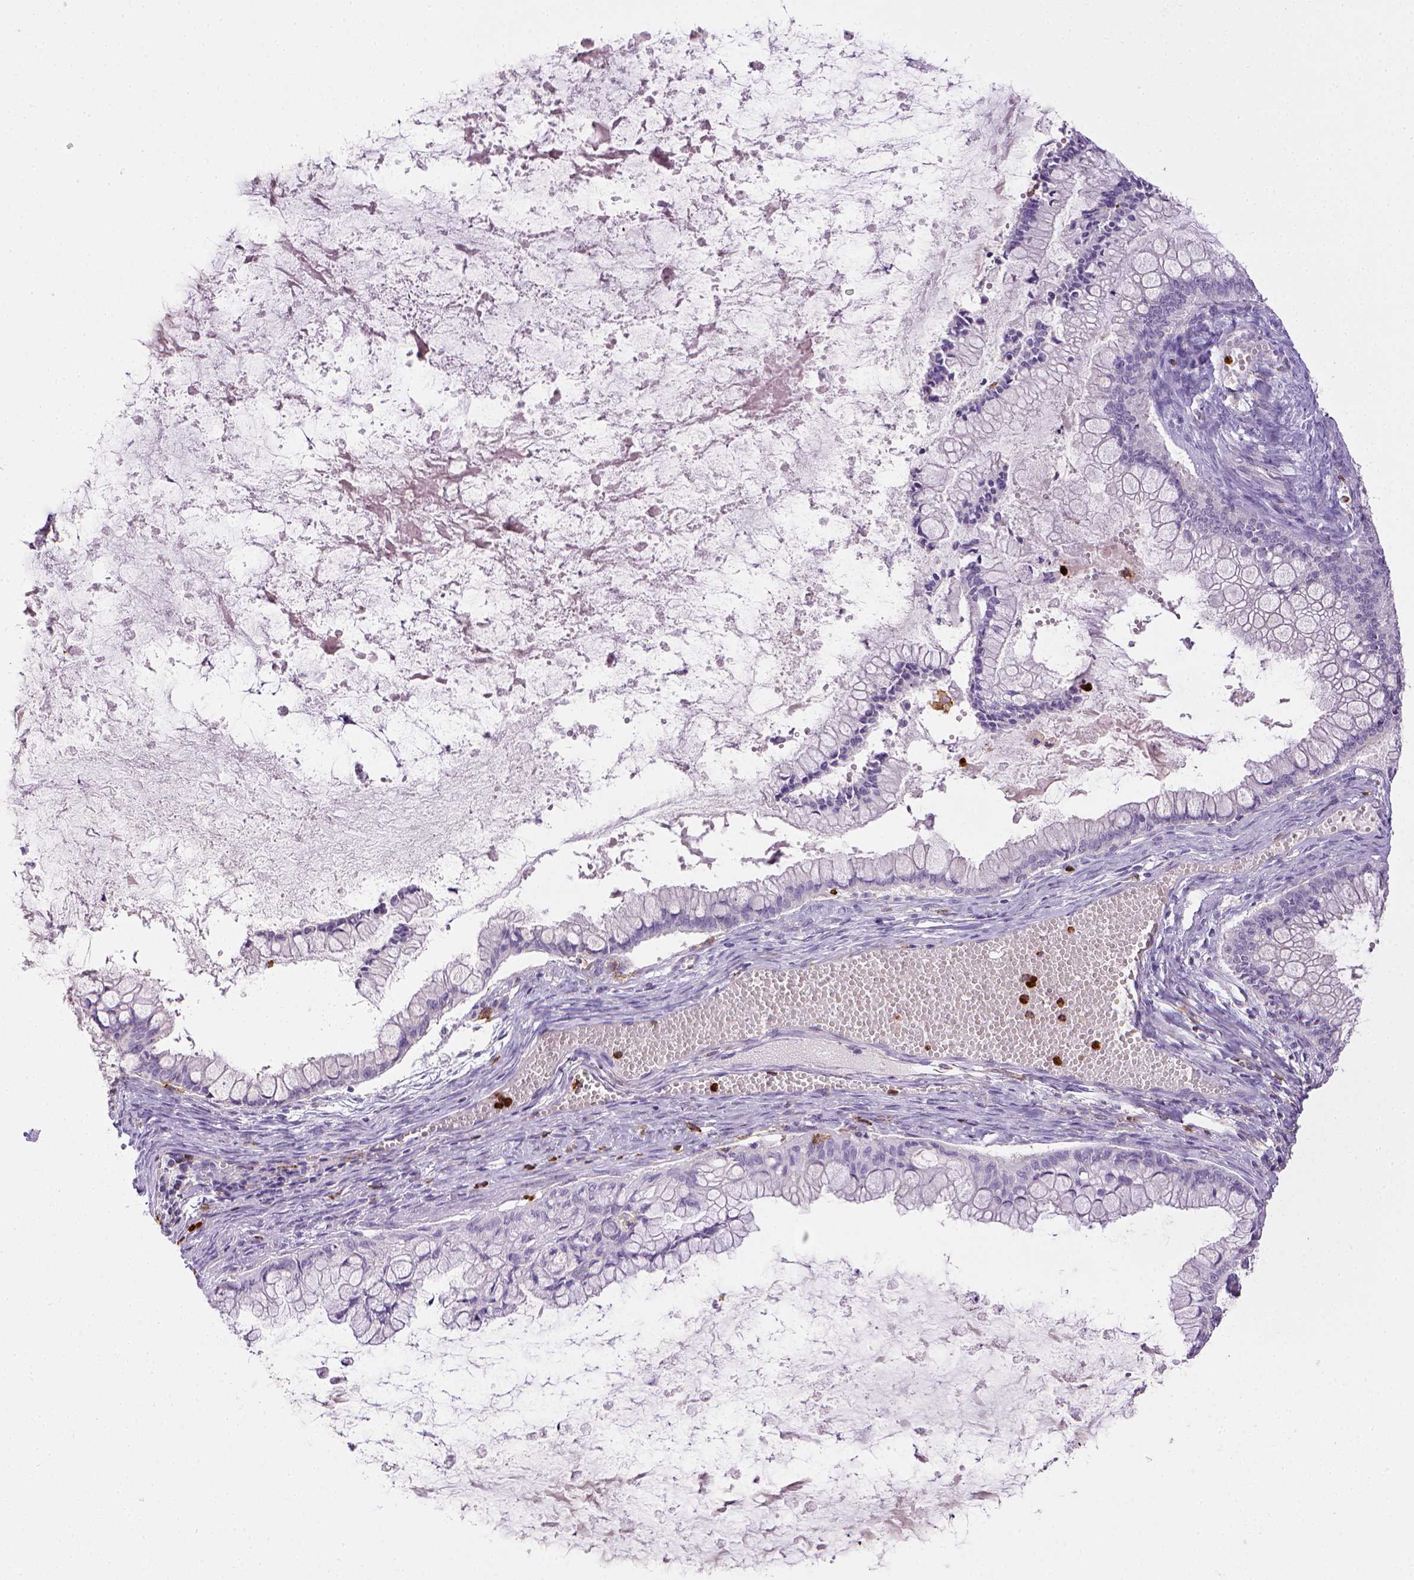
{"staining": {"intensity": "negative", "quantity": "none", "location": "none"}, "tissue": "ovarian cancer", "cell_type": "Tumor cells", "image_type": "cancer", "snomed": [{"axis": "morphology", "description": "Cystadenocarcinoma, mucinous, NOS"}, {"axis": "topography", "description": "Ovary"}], "caption": "Ovarian cancer stained for a protein using immunohistochemistry (IHC) demonstrates no staining tumor cells.", "gene": "ITGAM", "patient": {"sex": "female", "age": 67}}